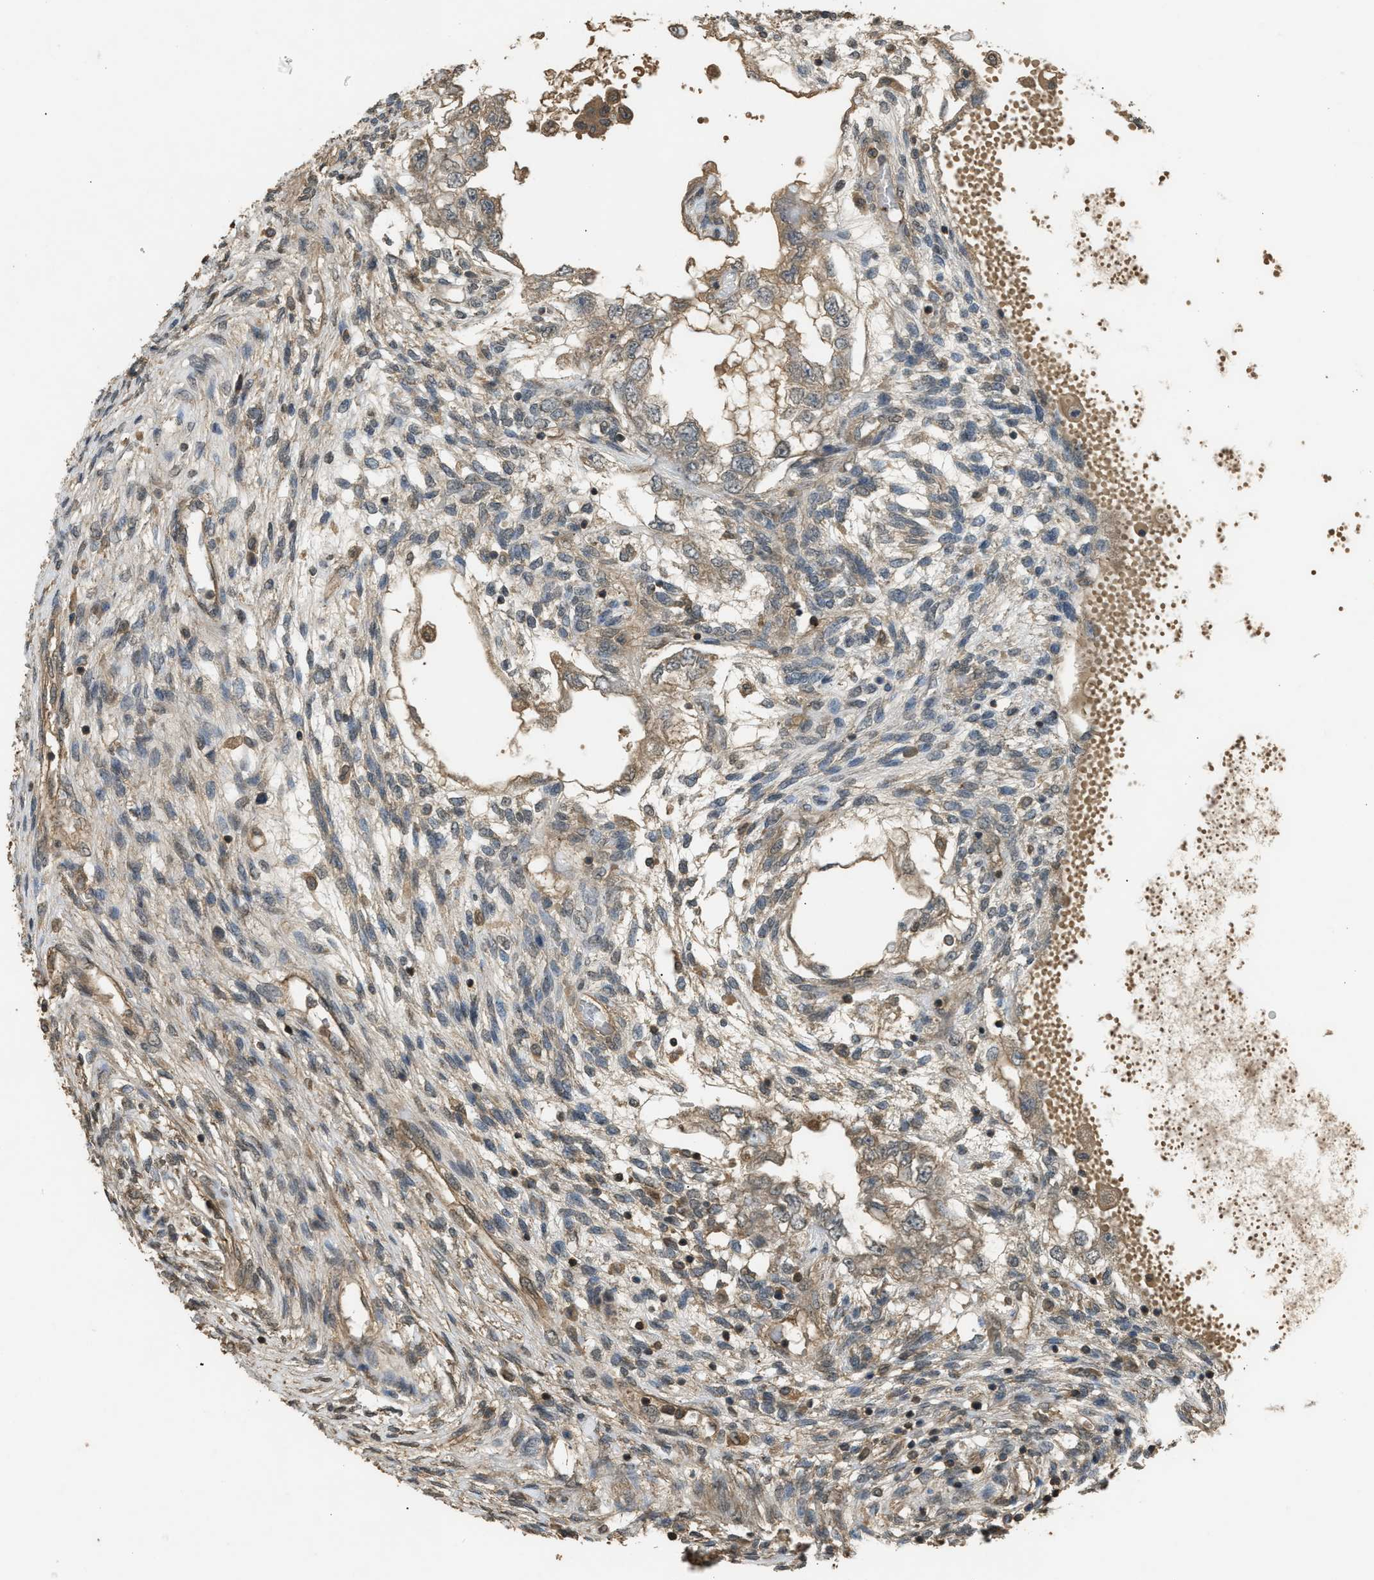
{"staining": {"intensity": "weak", "quantity": "<25%", "location": "cytoplasmic/membranous"}, "tissue": "testis cancer", "cell_type": "Tumor cells", "image_type": "cancer", "snomed": [{"axis": "morphology", "description": "Seminoma, NOS"}, {"axis": "topography", "description": "Testis"}], "caption": "Immunohistochemical staining of human testis cancer reveals no significant expression in tumor cells.", "gene": "ARHGDIA", "patient": {"sex": "male", "age": 28}}